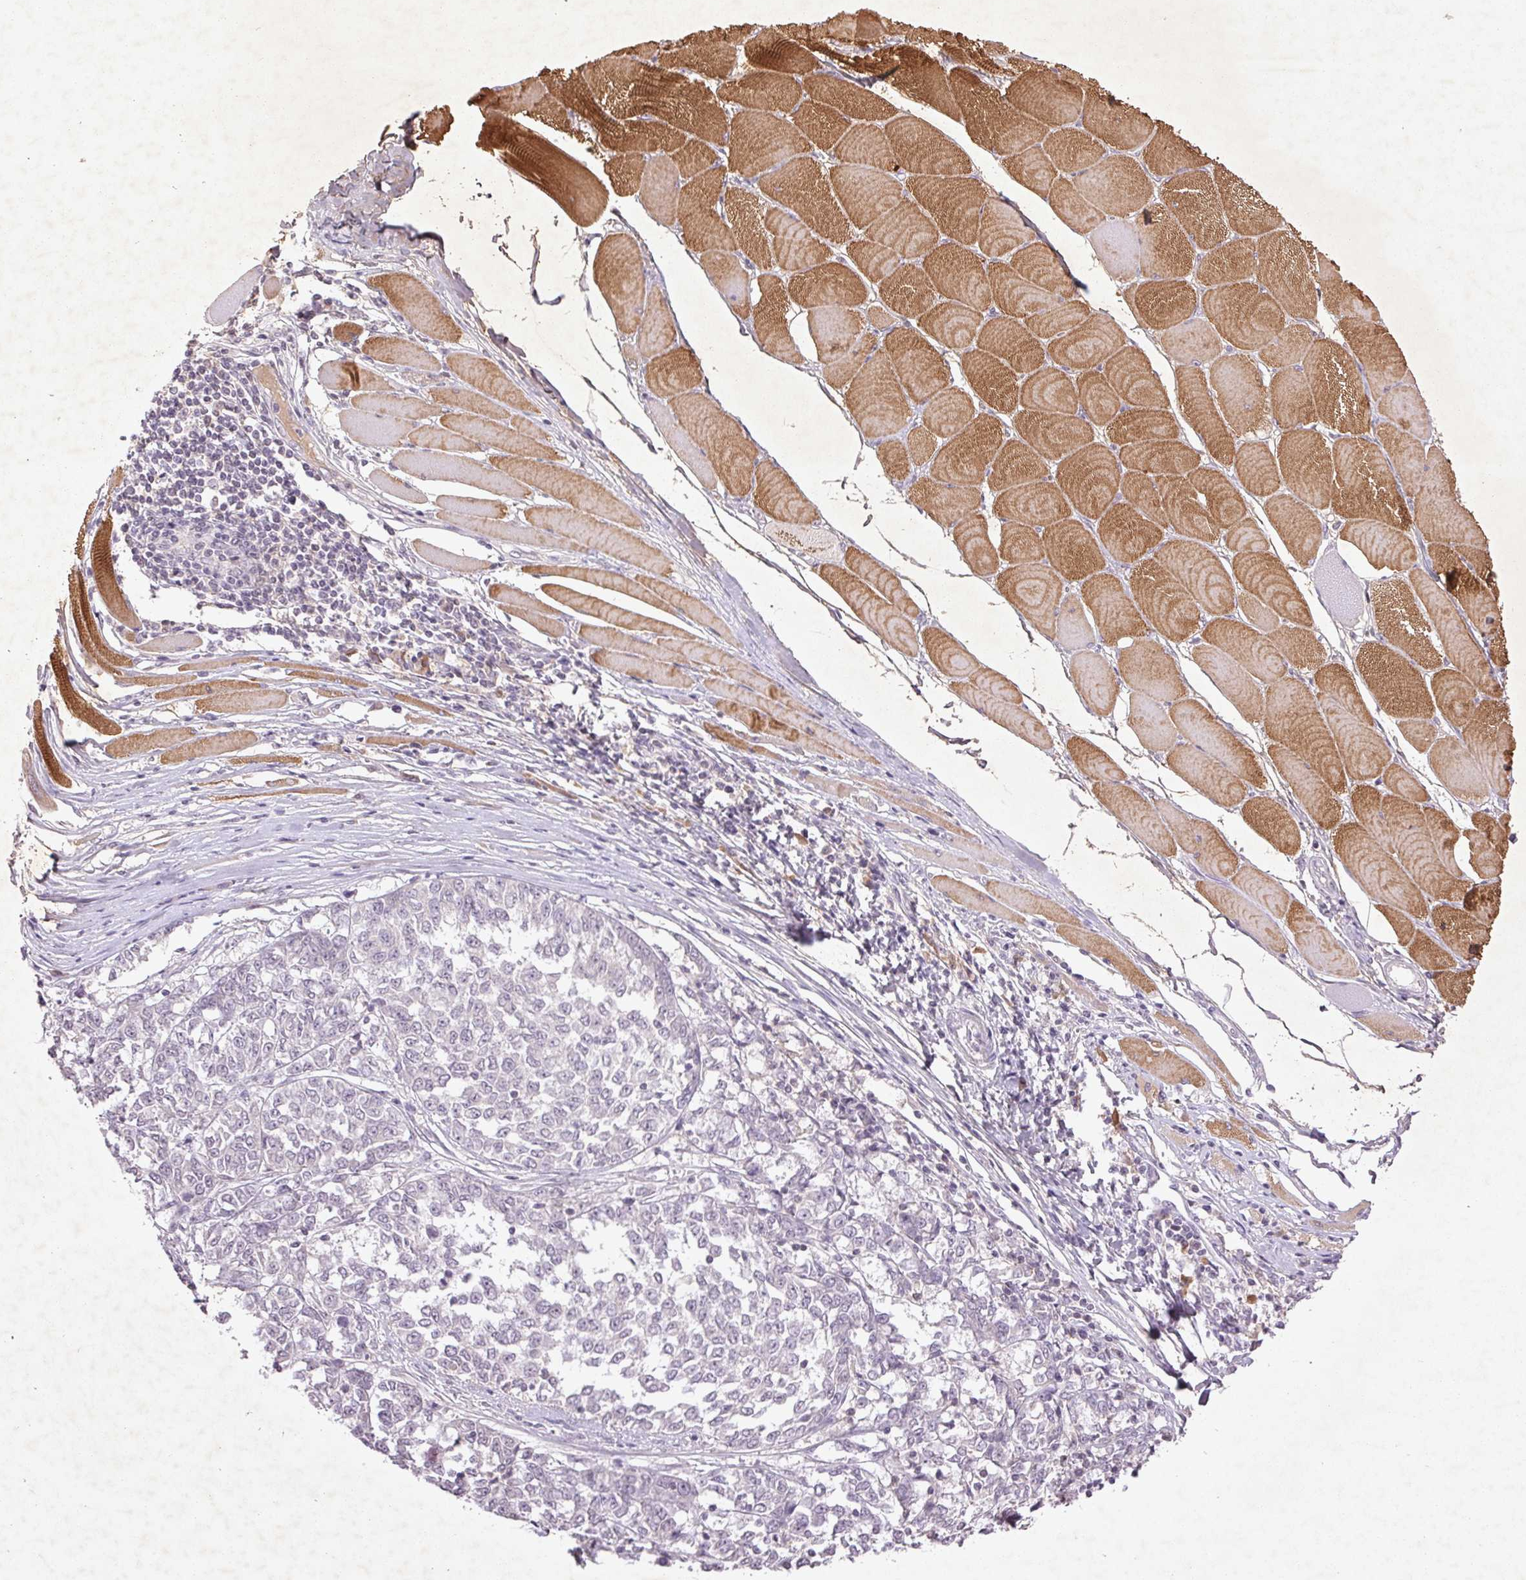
{"staining": {"intensity": "weak", "quantity": "25%-75%", "location": "cytoplasmic/membranous,nuclear"}, "tissue": "melanoma", "cell_type": "Tumor cells", "image_type": "cancer", "snomed": [{"axis": "morphology", "description": "Malignant melanoma, NOS"}, {"axis": "topography", "description": "Skin"}], "caption": "Weak cytoplasmic/membranous and nuclear positivity is appreciated in about 25%-75% of tumor cells in malignant melanoma.", "gene": "FAM168B", "patient": {"sex": "female", "age": 72}}